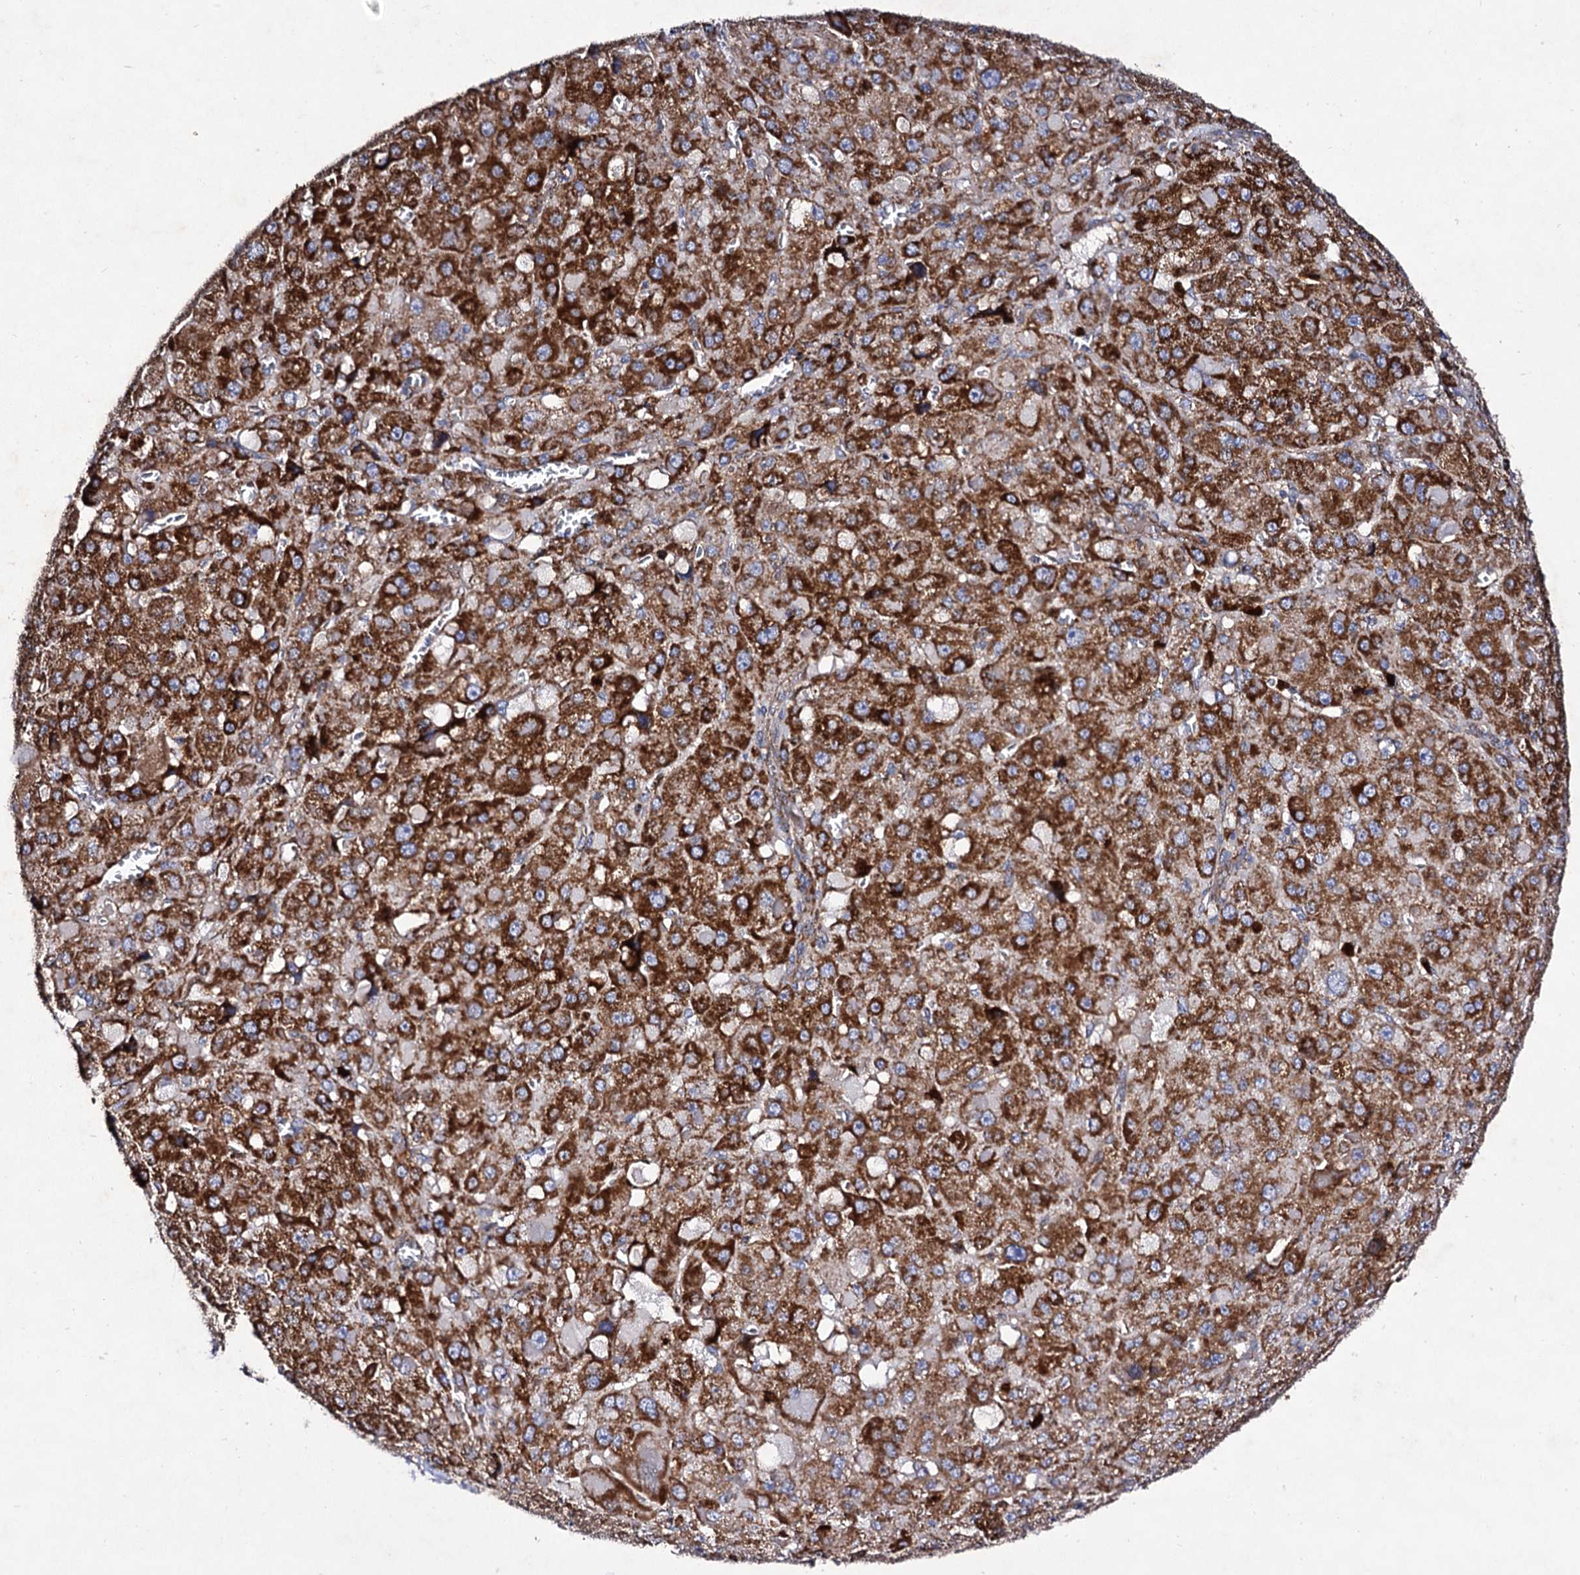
{"staining": {"intensity": "strong", "quantity": ">75%", "location": "cytoplasmic/membranous"}, "tissue": "liver cancer", "cell_type": "Tumor cells", "image_type": "cancer", "snomed": [{"axis": "morphology", "description": "Carcinoma, Hepatocellular, NOS"}, {"axis": "topography", "description": "Liver"}], "caption": "High-magnification brightfield microscopy of hepatocellular carcinoma (liver) stained with DAB (brown) and counterstained with hematoxylin (blue). tumor cells exhibit strong cytoplasmic/membranous expression is present in approximately>75% of cells. (DAB (3,3'-diaminobenzidine) IHC, brown staining for protein, blue staining for nuclei).", "gene": "ACAD9", "patient": {"sex": "female", "age": 73}}